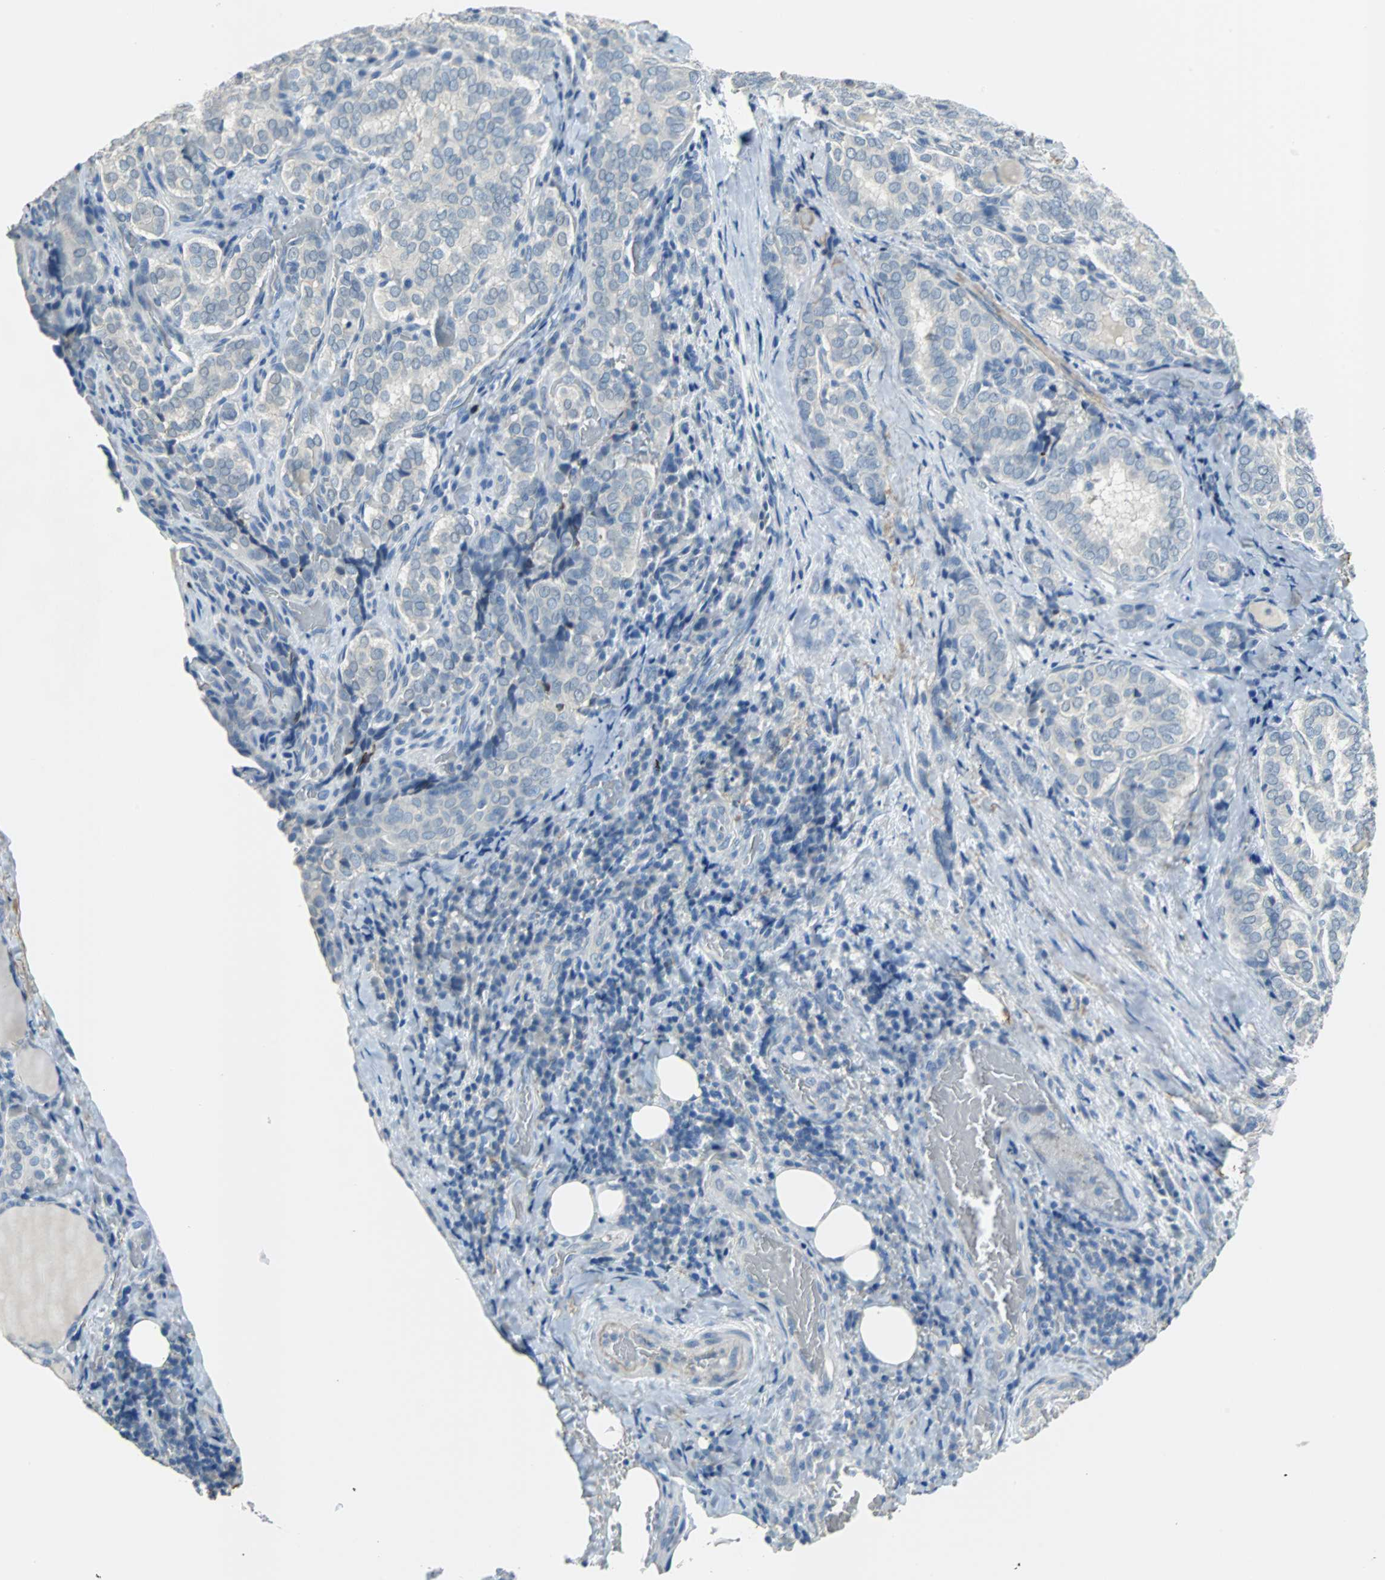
{"staining": {"intensity": "negative", "quantity": "none", "location": "none"}, "tissue": "thyroid cancer", "cell_type": "Tumor cells", "image_type": "cancer", "snomed": [{"axis": "morphology", "description": "Papillary adenocarcinoma, NOS"}, {"axis": "topography", "description": "Thyroid gland"}], "caption": "An image of thyroid papillary adenocarcinoma stained for a protein displays no brown staining in tumor cells. Brightfield microscopy of IHC stained with DAB (3,3'-diaminobenzidine) (brown) and hematoxylin (blue), captured at high magnification.", "gene": "MUC7", "patient": {"sex": "female", "age": 30}}